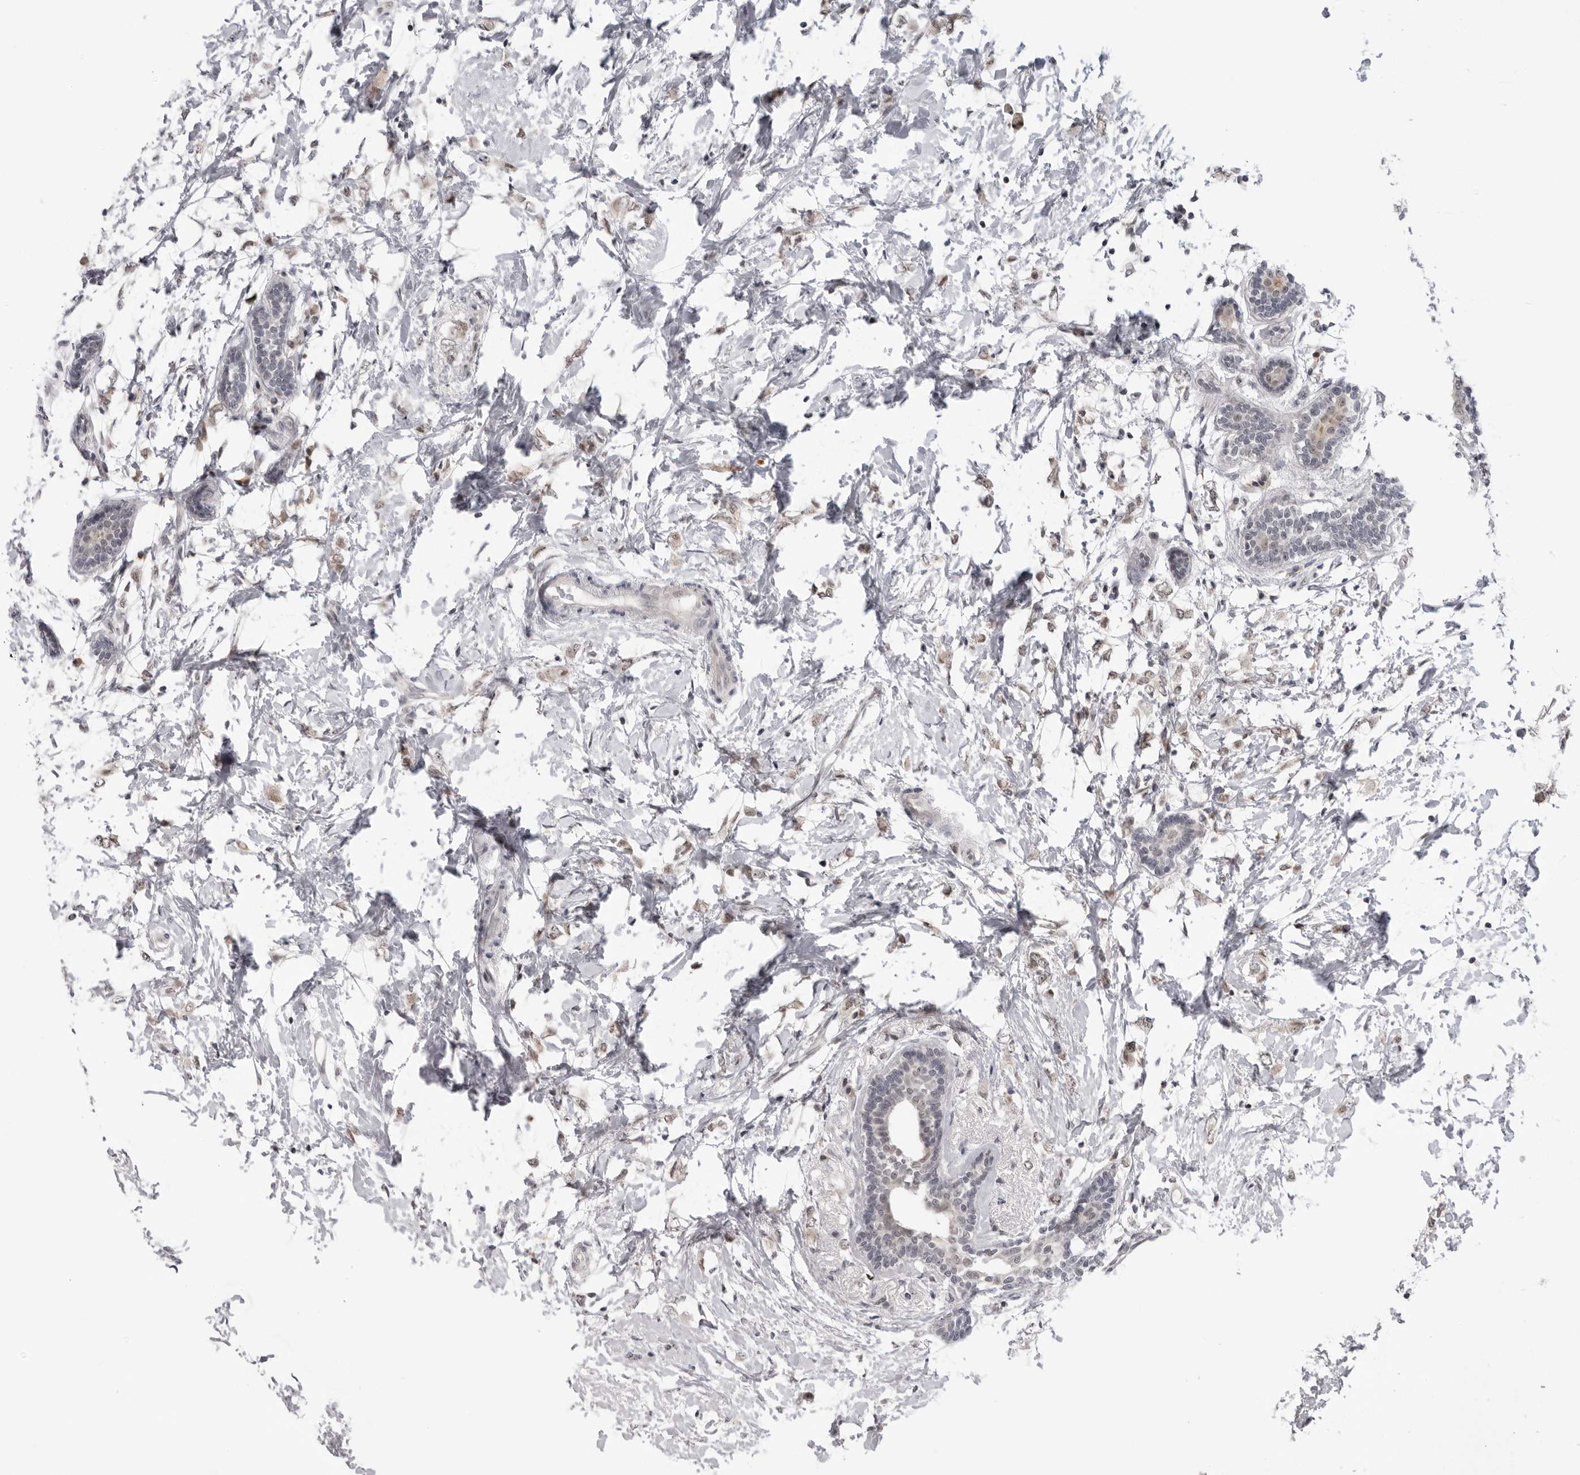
{"staining": {"intensity": "weak", "quantity": ">75%", "location": "nuclear"}, "tissue": "breast cancer", "cell_type": "Tumor cells", "image_type": "cancer", "snomed": [{"axis": "morphology", "description": "Normal tissue, NOS"}, {"axis": "morphology", "description": "Lobular carcinoma"}, {"axis": "topography", "description": "Breast"}], "caption": "An IHC histopathology image of tumor tissue is shown. Protein staining in brown highlights weak nuclear positivity in lobular carcinoma (breast) within tumor cells.", "gene": "ALPK2", "patient": {"sex": "female", "age": 47}}